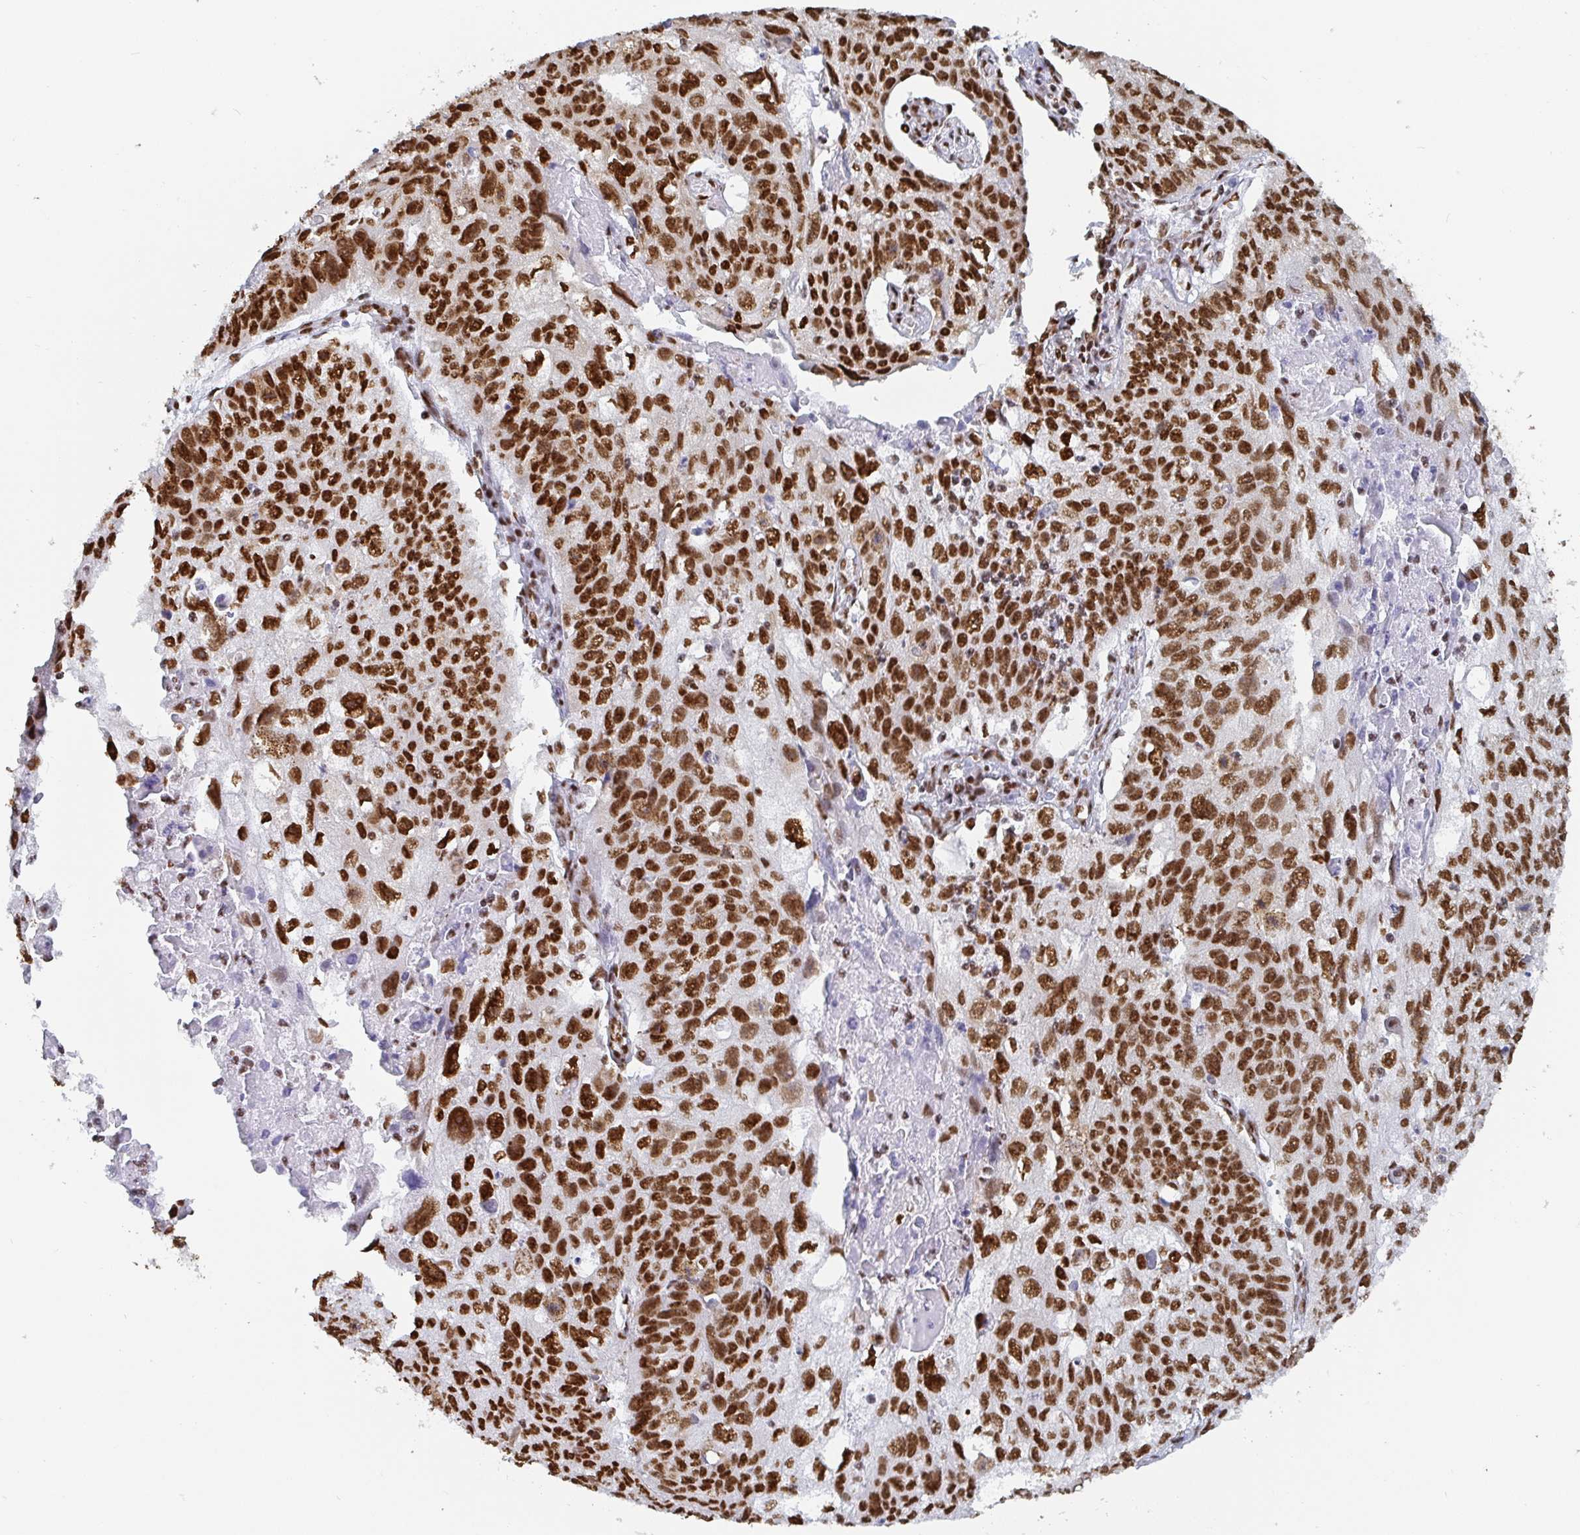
{"staining": {"intensity": "strong", "quantity": ">75%", "location": "nuclear"}, "tissue": "lung cancer", "cell_type": "Tumor cells", "image_type": "cancer", "snomed": [{"axis": "morphology", "description": "Normal morphology"}, {"axis": "morphology", "description": "Aneuploidy"}, {"axis": "morphology", "description": "Squamous cell carcinoma, NOS"}, {"axis": "topography", "description": "Lymph node"}, {"axis": "topography", "description": "Lung"}], "caption": "This photomicrograph displays immunohistochemistry staining of human lung aneuploidy, with high strong nuclear positivity in about >75% of tumor cells.", "gene": "EWSR1", "patient": {"sex": "female", "age": 76}}